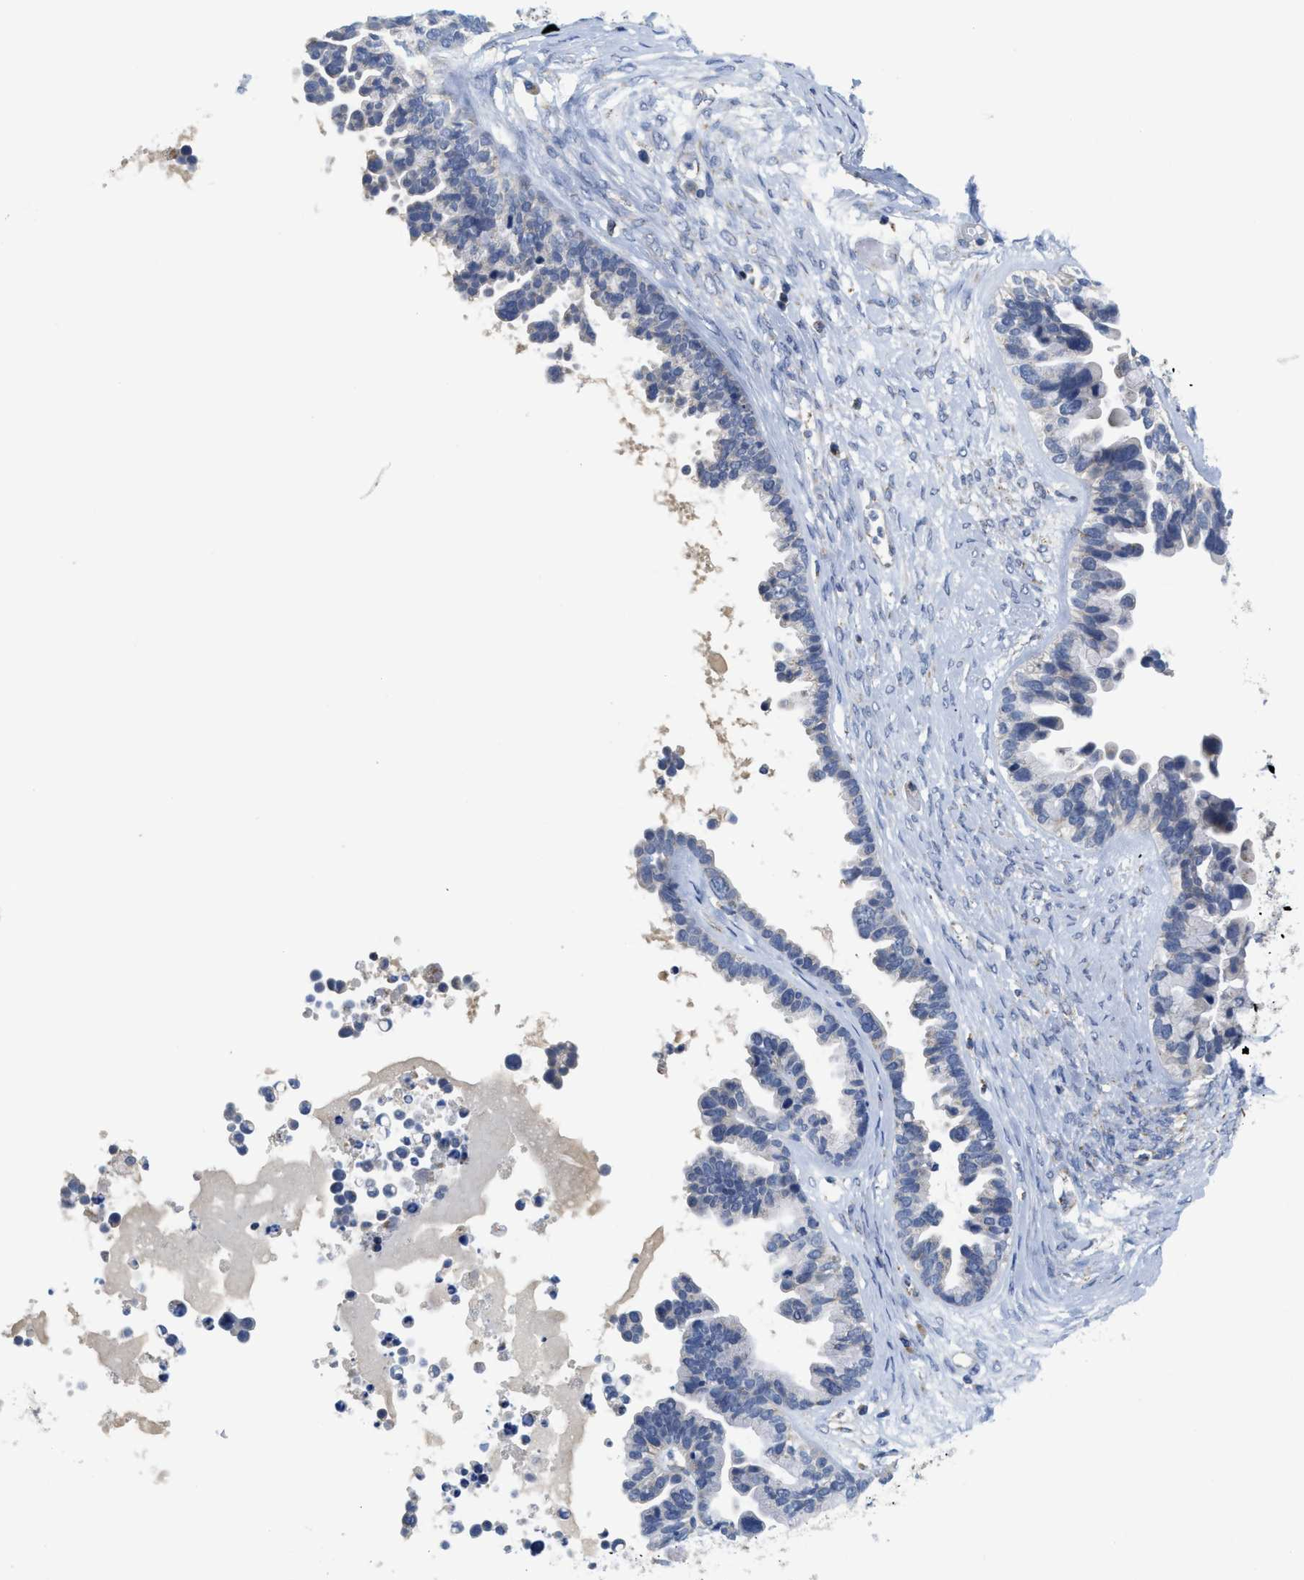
{"staining": {"intensity": "negative", "quantity": "none", "location": "none"}, "tissue": "ovarian cancer", "cell_type": "Tumor cells", "image_type": "cancer", "snomed": [{"axis": "morphology", "description": "Cystadenocarcinoma, serous, NOS"}, {"axis": "topography", "description": "Ovary"}], "caption": "Tumor cells are negative for protein expression in human ovarian serous cystadenocarcinoma.", "gene": "GATD3", "patient": {"sex": "female", "age": 56}}